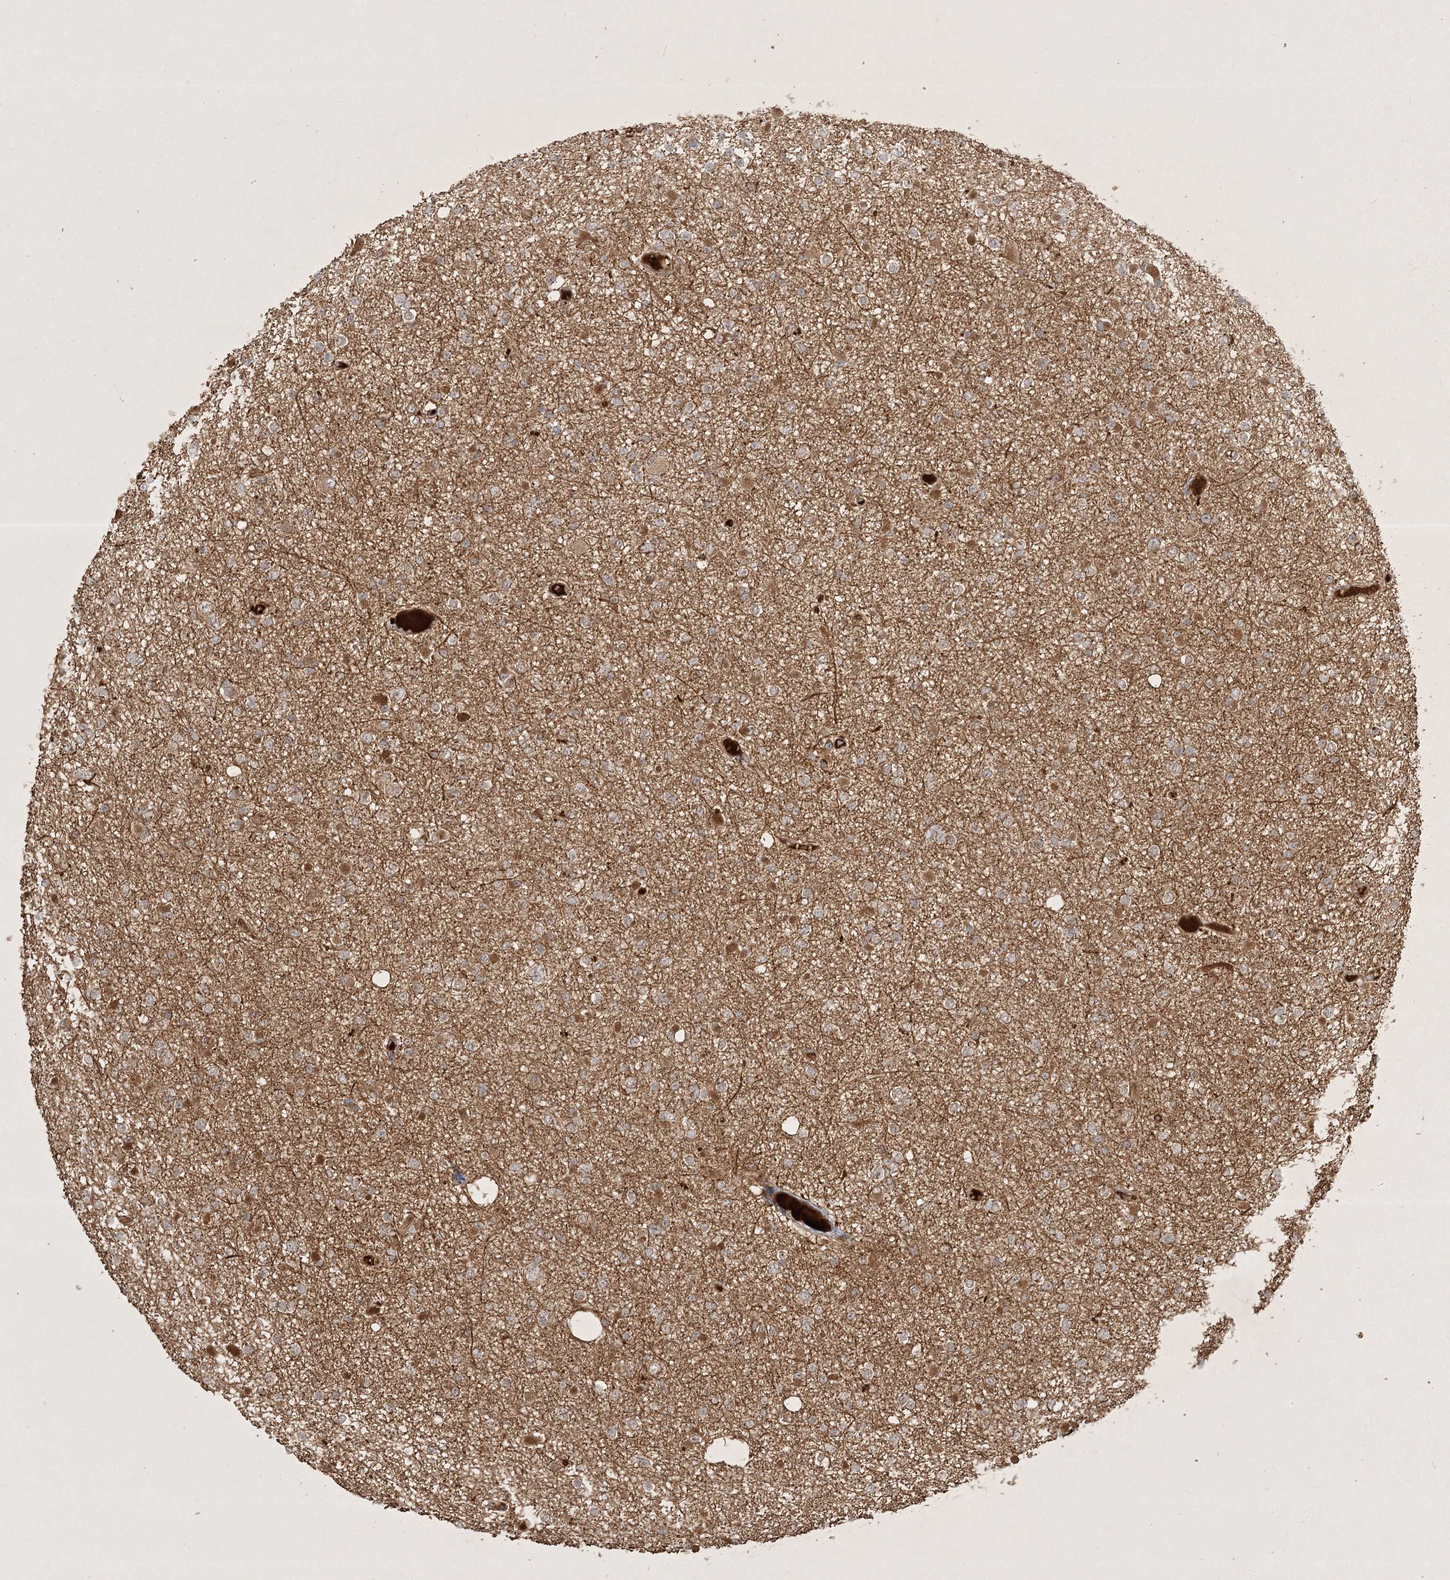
{"staining": {"intensity": "moderate", "quantity": "25%-75%", "location": "cytoplasmic/membranous"}, "tissue": "glioma", "cell_type": "Tumor cells", "image_type": "cancer", "snomed": [{"axis": "morphology", "description": "Glioma, malignant, Low grade"}, {"axis": "topography", "description": "Brain"}], "caption": "Brown immunohistochemical staining in human malignant glioma (low-grade) exhibits moderate cytoplasmic/membranous positivity in about 25%-75% of tumor cells. (DAB IHC, brown staining for protein, blue staining for nuclei).", "gene": "ARL13A", "patient": {"sex": "female", "age": 22}}